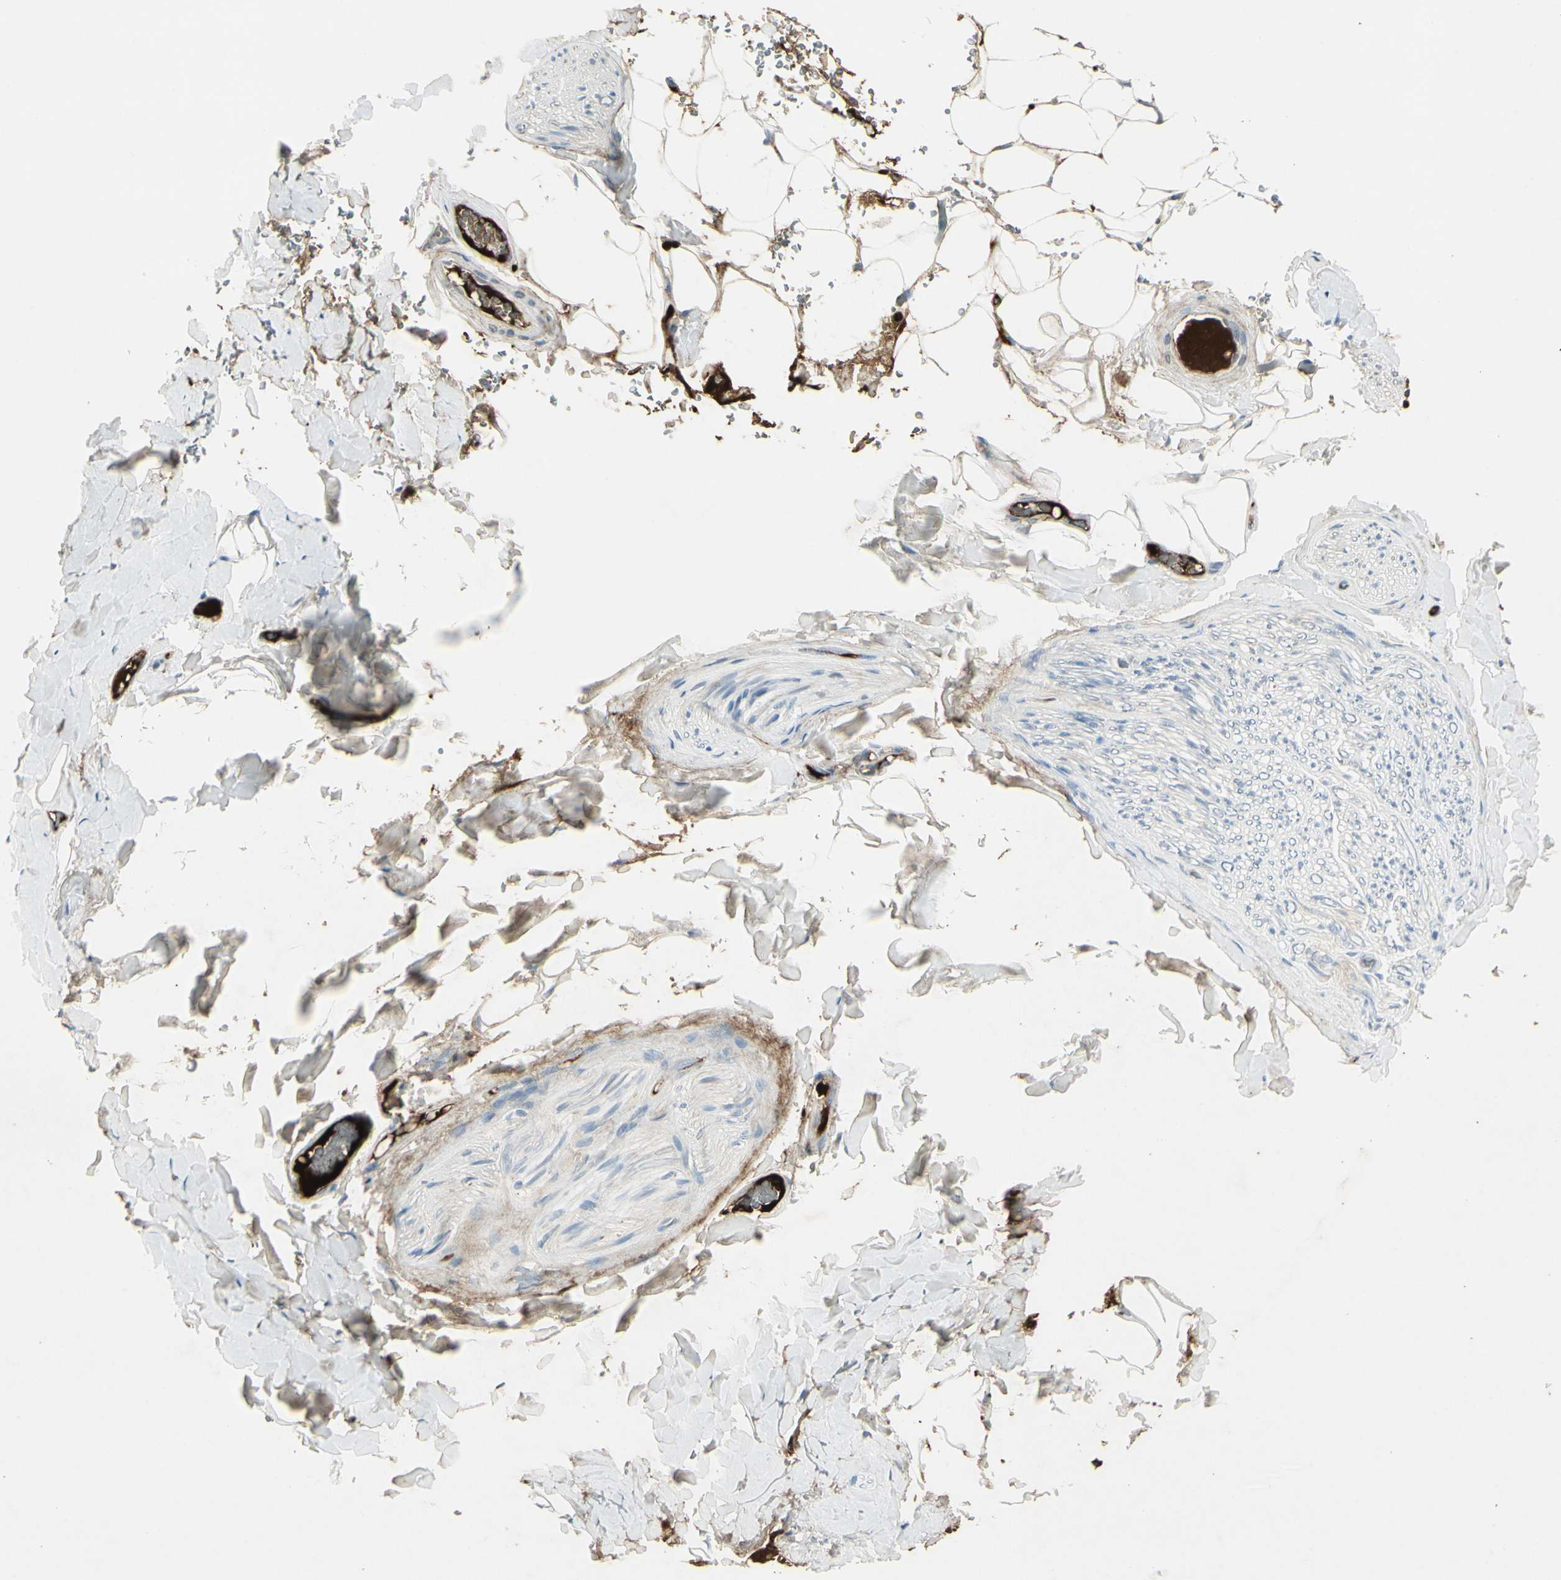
{"staining": {"intensity": "moderate", "quantity": ">75%", "location": "cytoplasmic/membranous"}, "tissue": "adipose tissue", "cell_type": "Adipocytes", "image_type": "normal", "snomed": [{"axis": "morphology", "description": "Normal tissue, NOS"}, {"axis": "topography", "description": "Peripheral nerve tissue"}], "caption": "IHC of unremarkable adipose tissue shows medium levels of moderate cytoplasmic/membranous positivity in about >75% of adipocytes. (Brightfield microscopy of DAB IHC at high magnification).", "gene": "IGHM", "patient": {"sex": "male", "age": 70}}